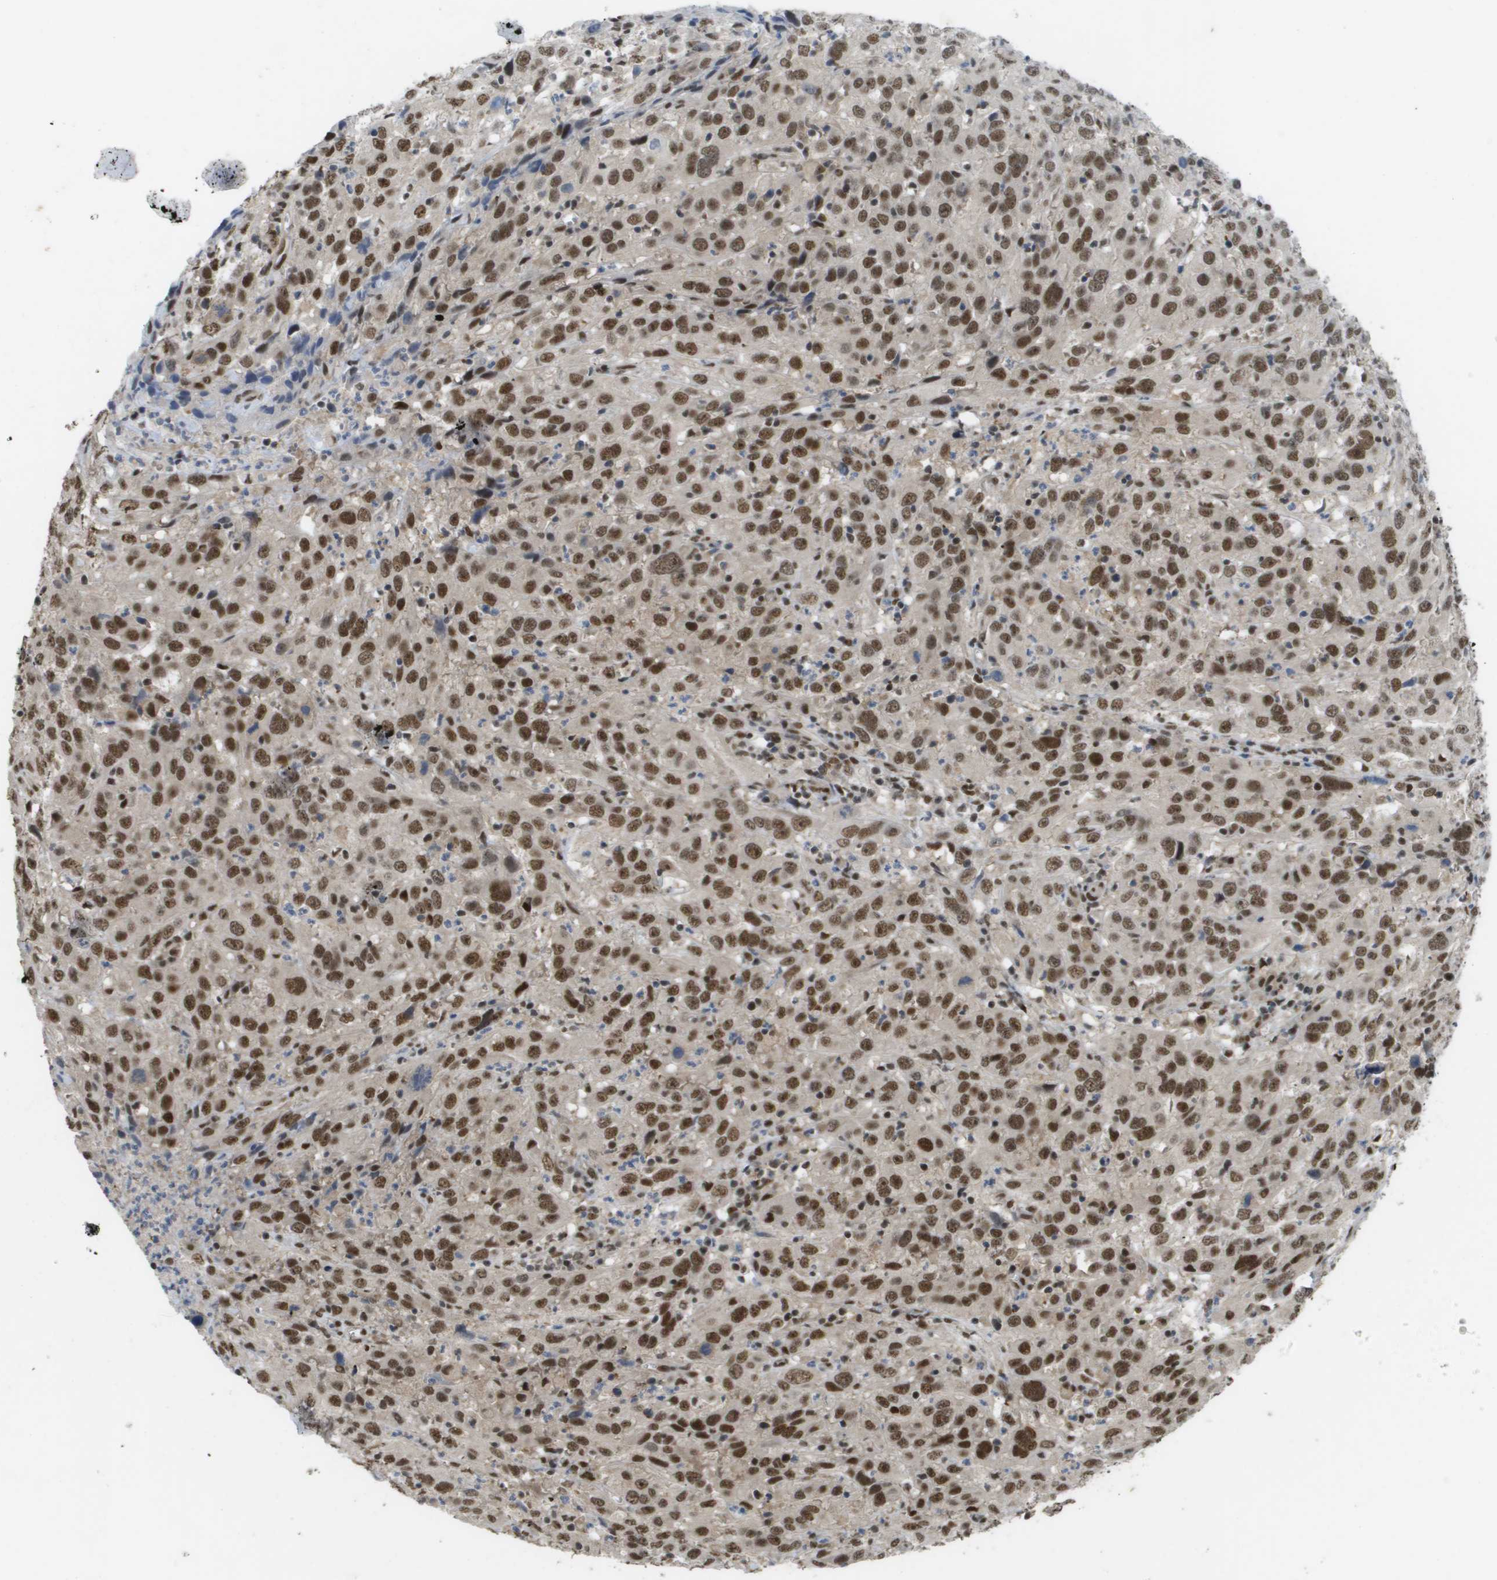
{"staining": {"intensity": "moderate", "quantity": ">75%", "location": "nuclear"}, "tissue": "cervical cancer", "cell_type": "Tumor cells", "image_type": "cancer", "snomed": [{"axis": "morphology", "description": "Squamous cell carcinoma, NOS"}, {"axis": "topography", "description": "Cervix"}], "caption": "High-power microscopy captured an immunohistochemistry (IHC) micrograph of squamous cell carcinoma (cervical), revealing moderate nuclear expression in about >75% of tumor cells.", "gene": "CDT1", "patient": {"sex": "female", "age": 32}}